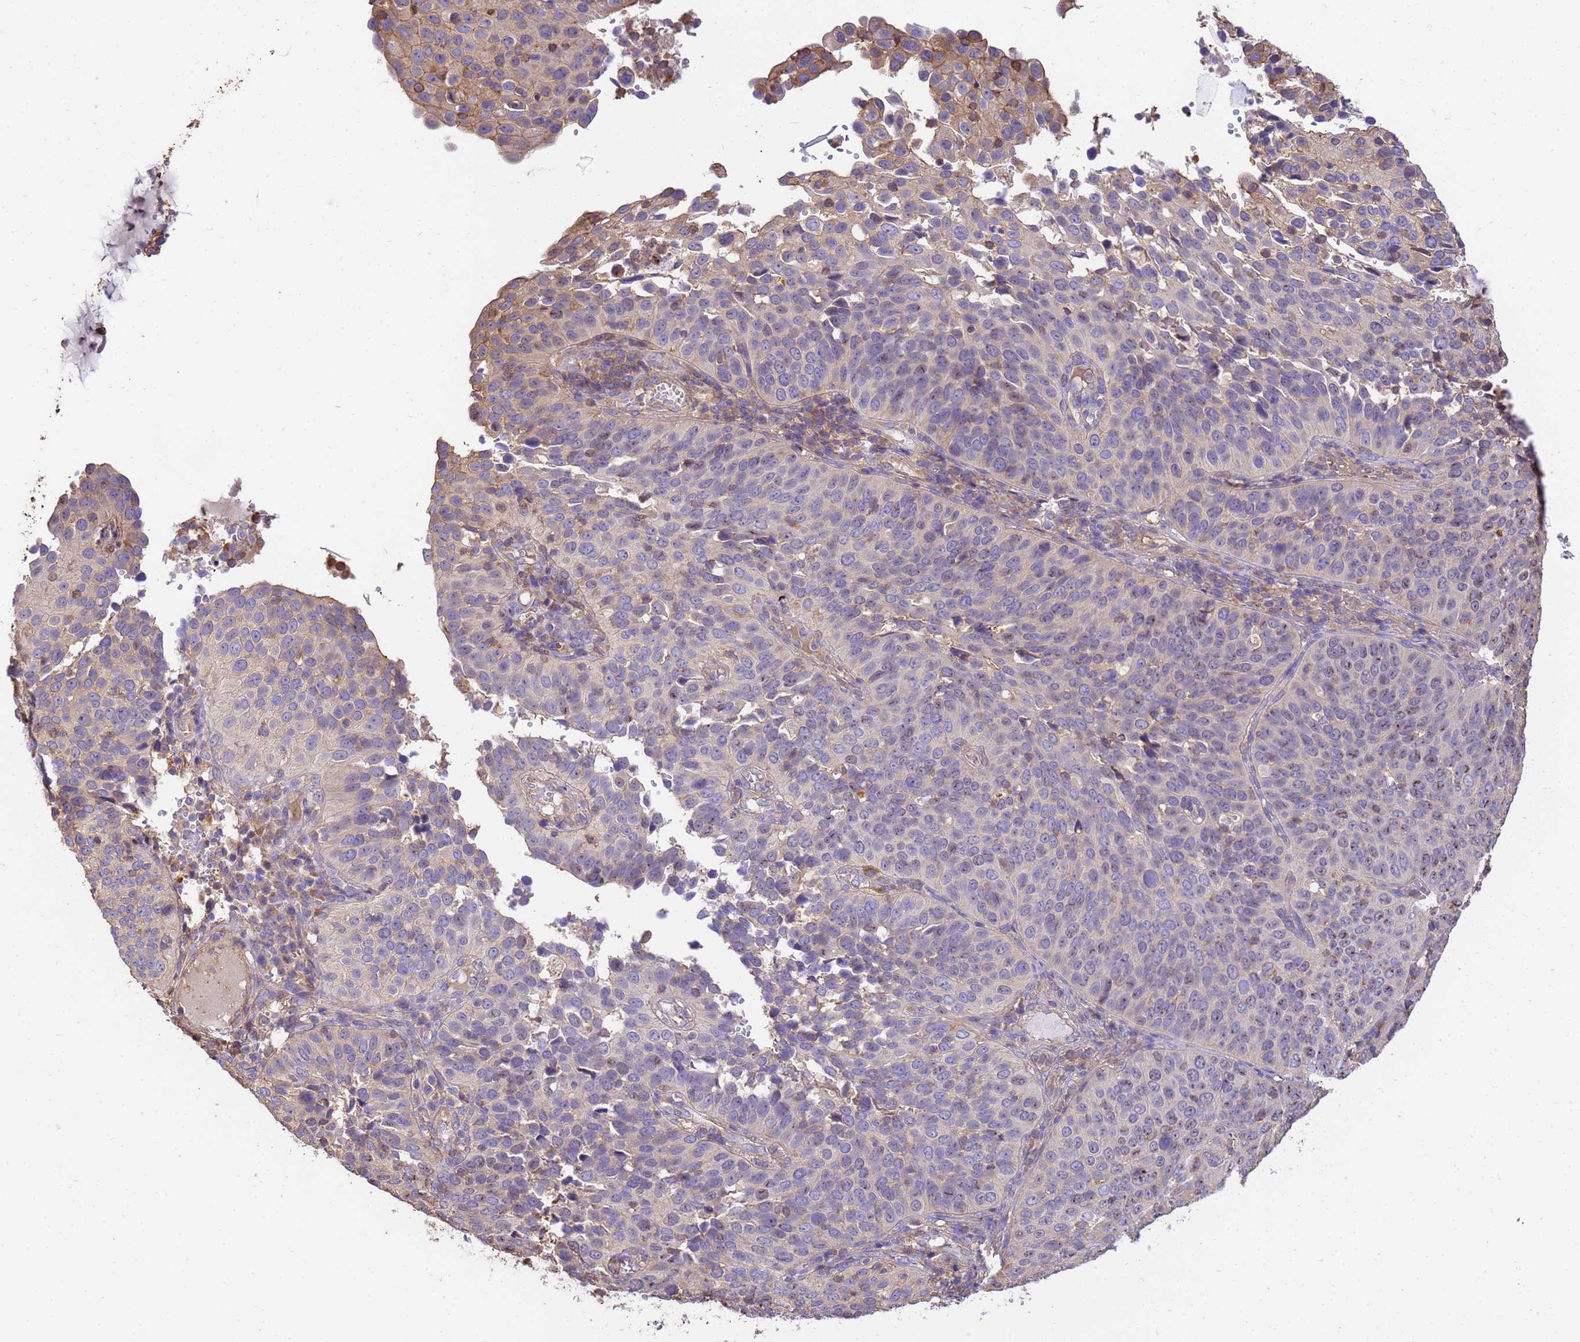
{"staining": {"intensity": "moderate", "quantity": "<25%", "location": "cytoplasmic/membranous"}, "tissue": "cervical cancer", "cell_type": "Tumor cells", "image_type": "cancer", "snomed": [{"axis": "morphology", "description": "Squamous cell carcinoma, NOS"}, {"axis": "topography", "description": "Cervix"}], "caption": "Cervical cancer was stained to show a protein in brown. There is low levels of moderate cytoplasmic/membranous positivity in about <25% of tumor cells.", "gene": "WDR64", "patient": {"sex": "female", "age": 36}}